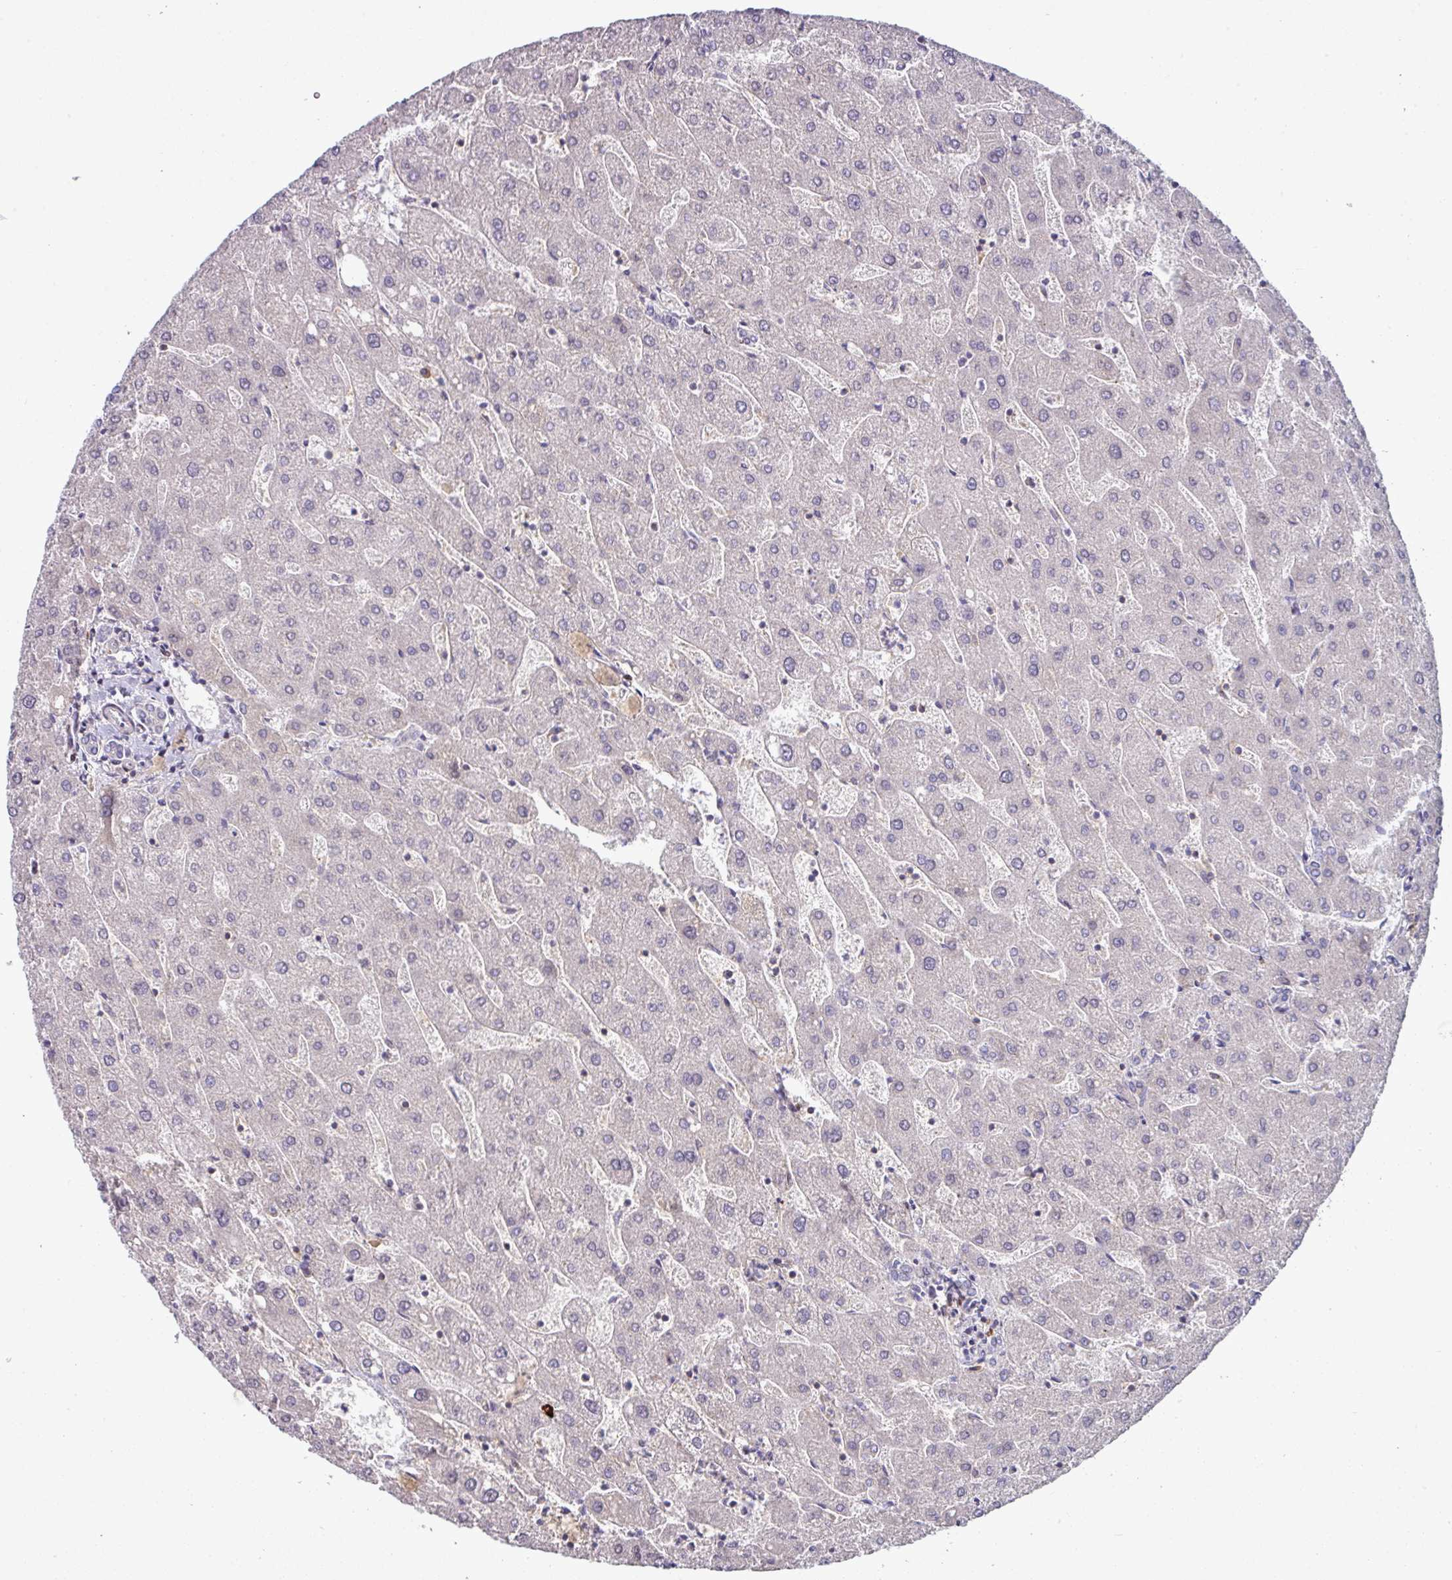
{"staining": {"intensity": "negative", "quantity": "none", "location": "none"}, "tissue": "liver", "cell_type": "Cholangiocytes", "image_type": "normal", "snomed": [{"axis": "morphology", "description": "Normal tissue, NOS"}, {"axis": "topography", "description": "Liver"}], "caption": "A photomicrograph of human liver is negative for staining in cholangiocytes.", "gene": "SLAMF6", "patient": {"sex": "male", "age": 67}}